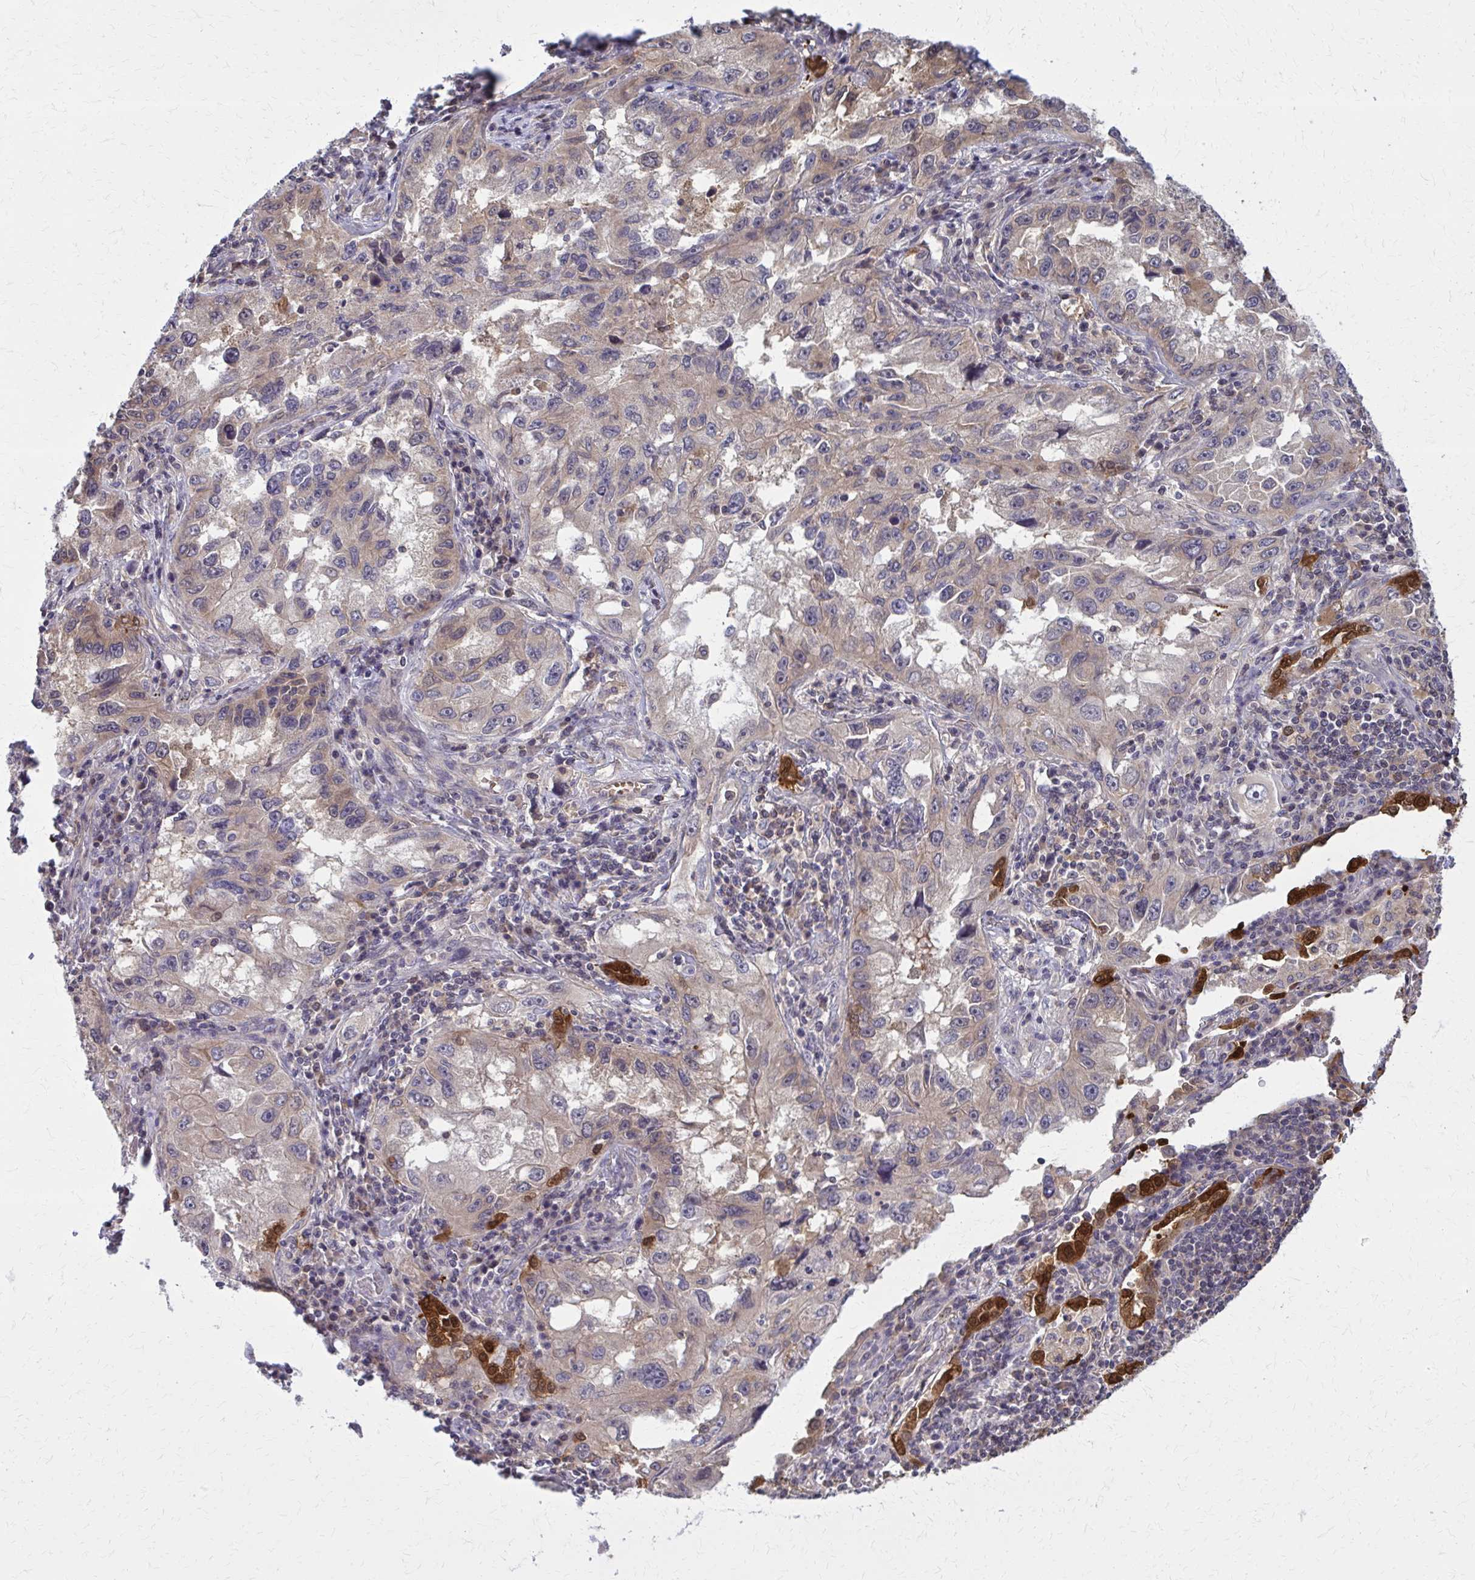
{"staining": {"intensity": "weak", "quantity": "25%-75%", "location": "cytoplasmic/membranous"}, "tissue": "lung cancer", "cell_type": "Tumor cells", "image_type": "cancer", "snomed": [{"axis": "morphology", "description": "Adenocarcinoma, NOS"}, {"axis": "topography", "description": "Lung"}], "caption": "Immunohistochemical staining of human lung adenocarcinoma reveals low levels of weak cytoplasmic/membranous staining in about 25%-75% of tumor cells. Using DAB (brown) and hematoxylin (blue) stains, captured at high magnification using brightfield microscopy.", "gene": "DBI", "patient": {"sex": "female", "age": 73}}